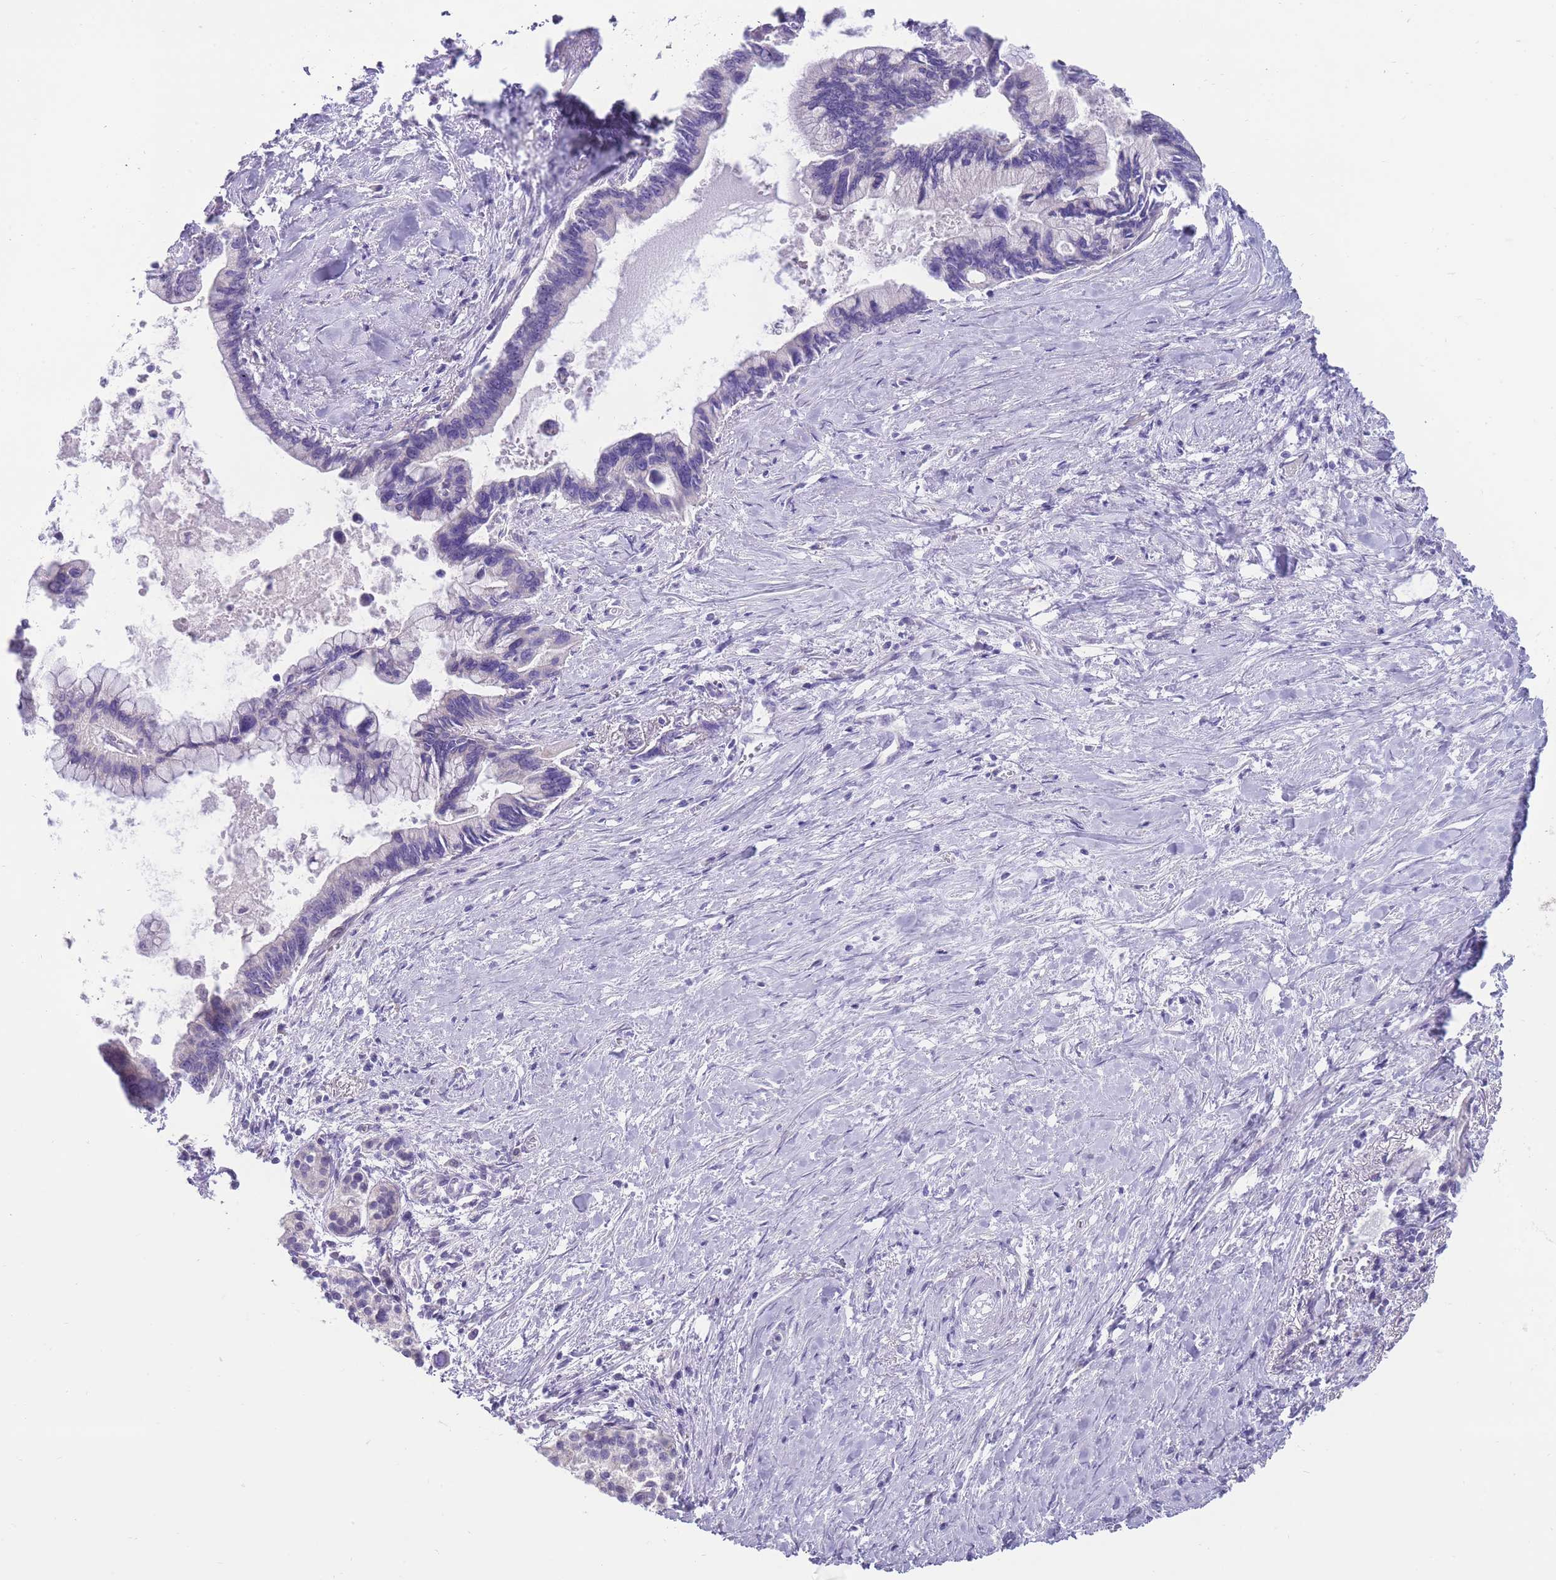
{"staining": {"intensity": "negative", "quantity": "none", "location": "none"}, "tissue": "pancreatic cancer", "cell_type": "Tumor cells", "image_type": "cancer", "snomed": [{"axis": "morphology", "description": "Adenocarcinoma, NOS"}, {"axis": "topography", "description": "Pancreas"}], "caption": "This is an IHC photomicrograph of adenocarcinoma (pancreatic). There is no staining in tumor cells.", "gene": "ERICH4", "patient": {"sex": "female", "age": 83}}